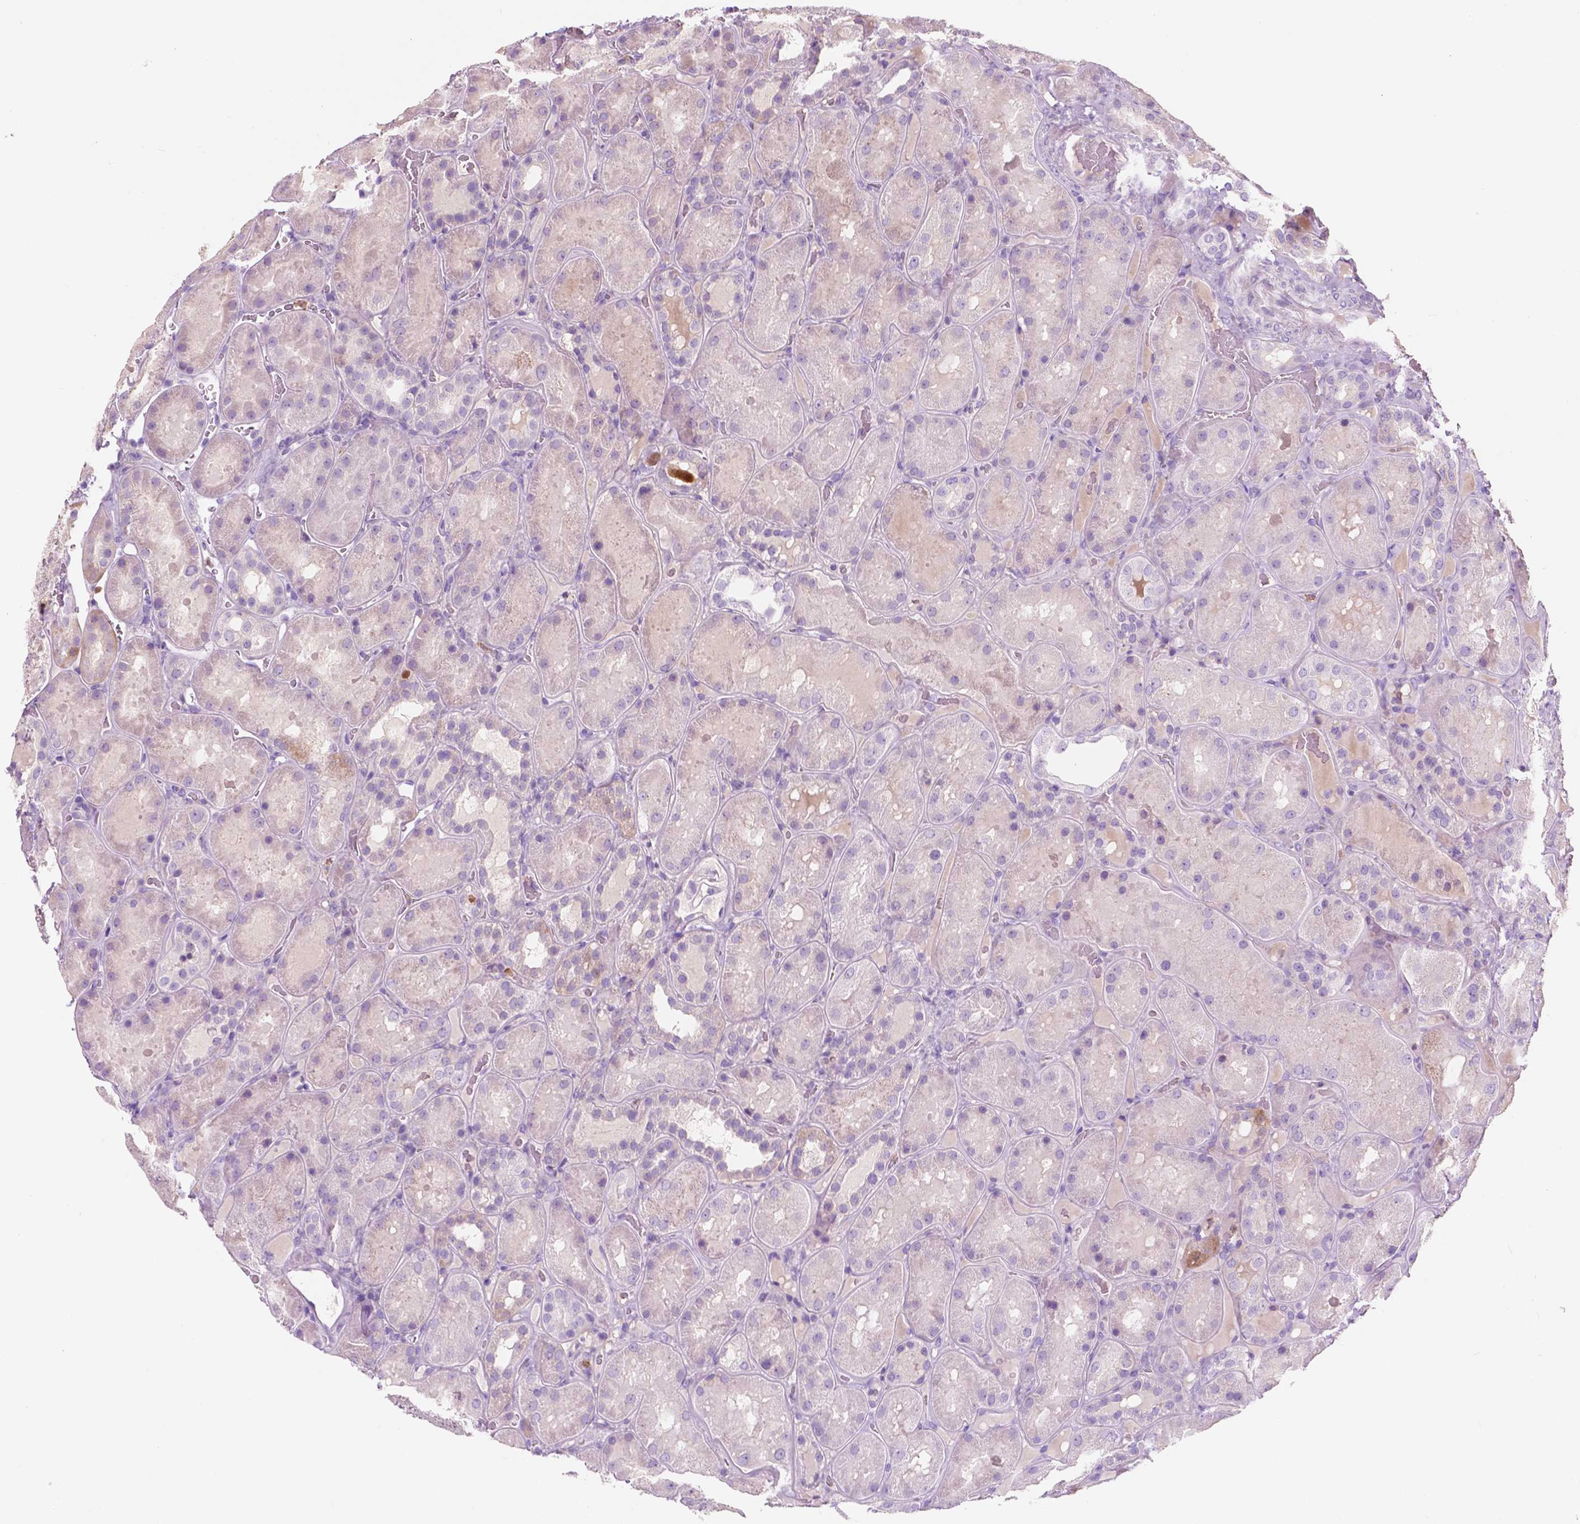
{"staining": {"intensity": "negative", "quantity": "none", "location": "none"}, "tissue": "kidney", "cell_type": "Cells in glomeruli", "image_type": "normal", "snomed": [{"axis": "morphology", "description": "Normal tissue, NOS"}, {"axis": "topography", "description": "Kidney"}], "caption": "Protein analysis of normal kidney reveals no significant positivity in cells in glomeruli. The staining is performed using DAB (3,3'-diaminobenzidine) brown chromogen with nuclei counter-stained in using hematoxylin.", "gene": "CUZD1", "patient": {"sex": "male", "age": 73}}